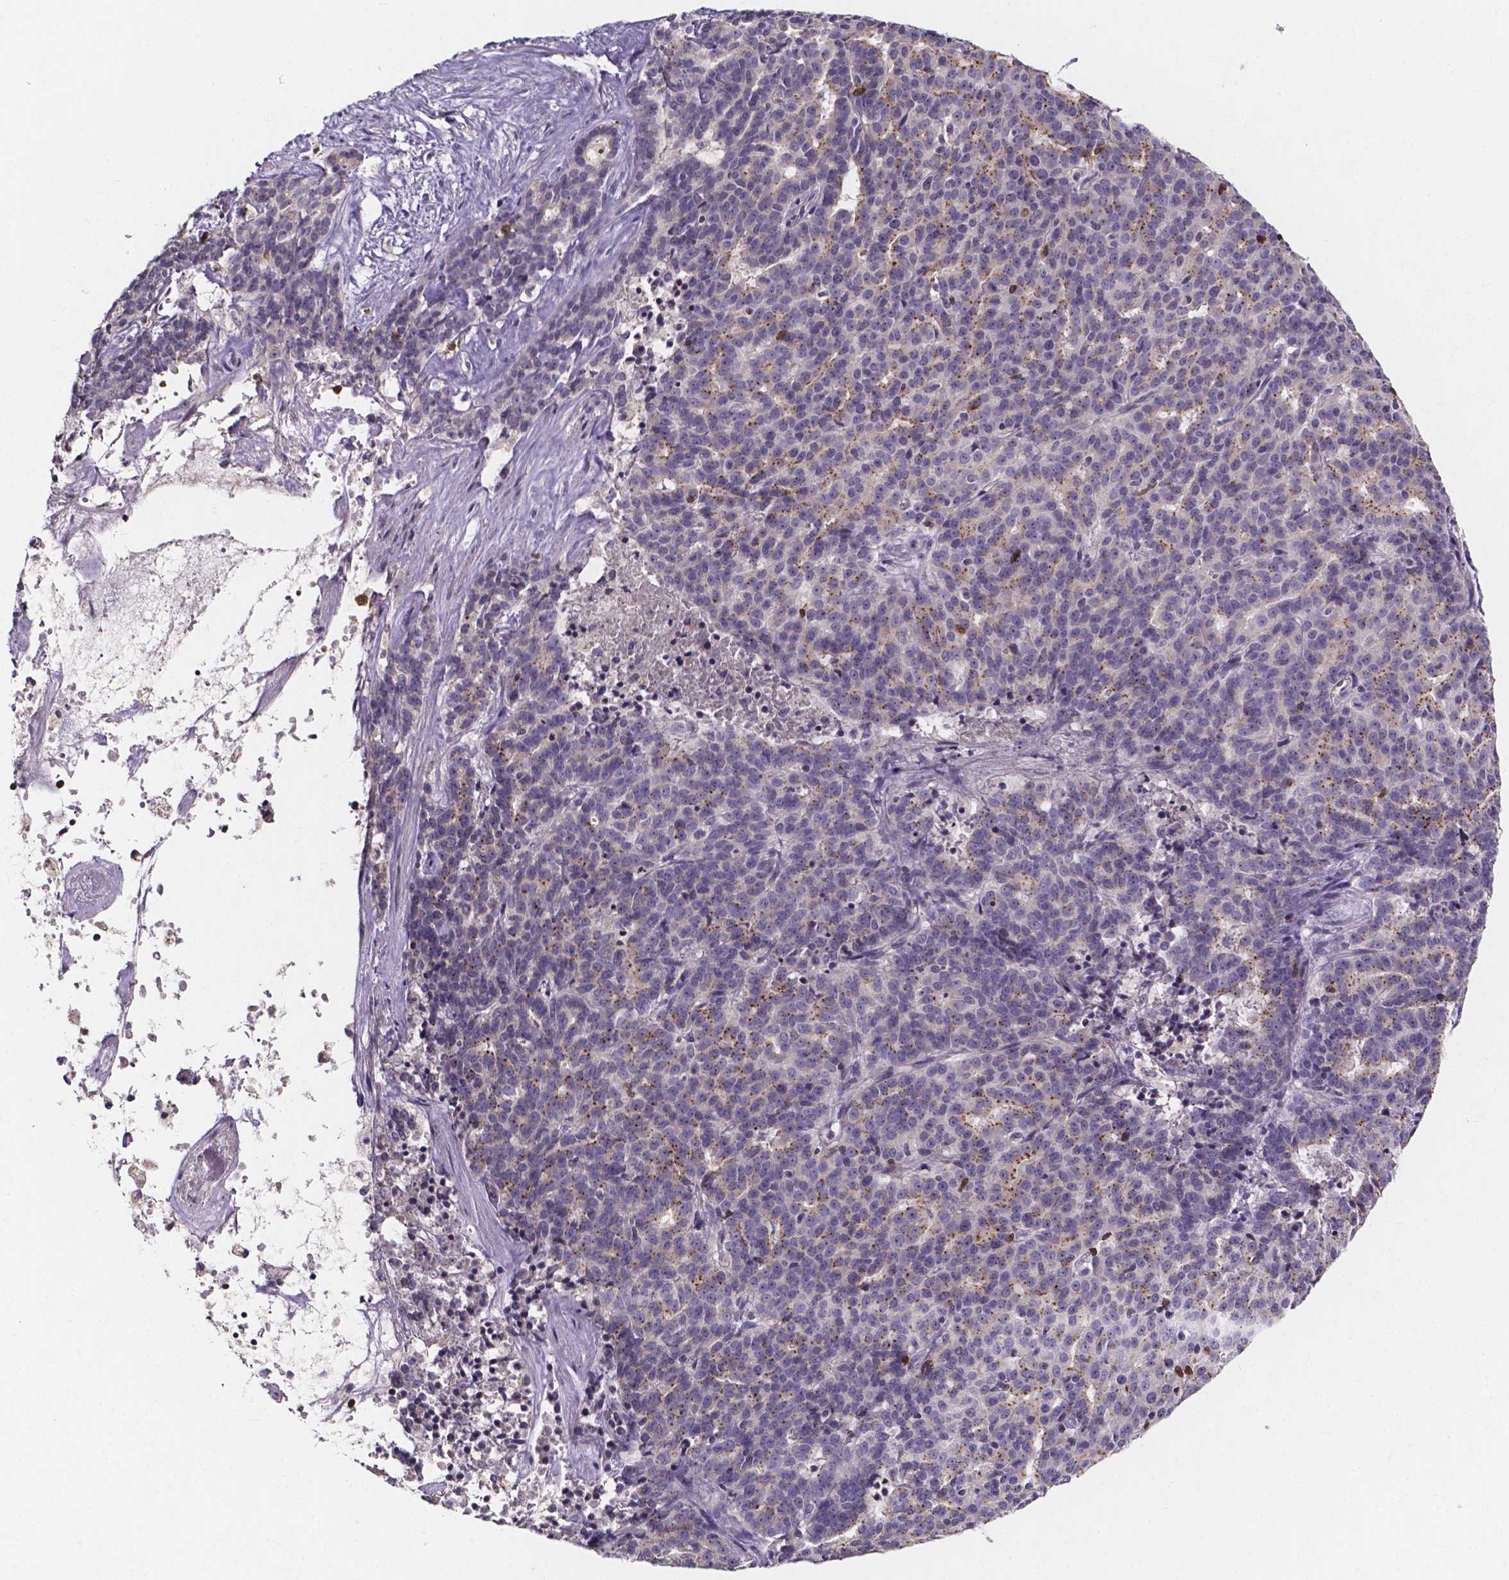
{"staining": {"intensity": "moderate", "quantity": "25%-75%", "location": "cytoplasmic/membranous"}, "tissue": "liver cancer", "cell_type": "Tumor cells", "image_type": "cancer", "snomed": [{"axis": "morphology", "description": "Cholangiocarcinoma"}, {"axis": "topography", "description": "Liver"}], "caption": "Liver cancer stained for a protein displays moderate cytoplasmic/membranous positivity in tumor cells.", "gene": "THEMIS", "patient": {"sex": "female", "age": 47}}